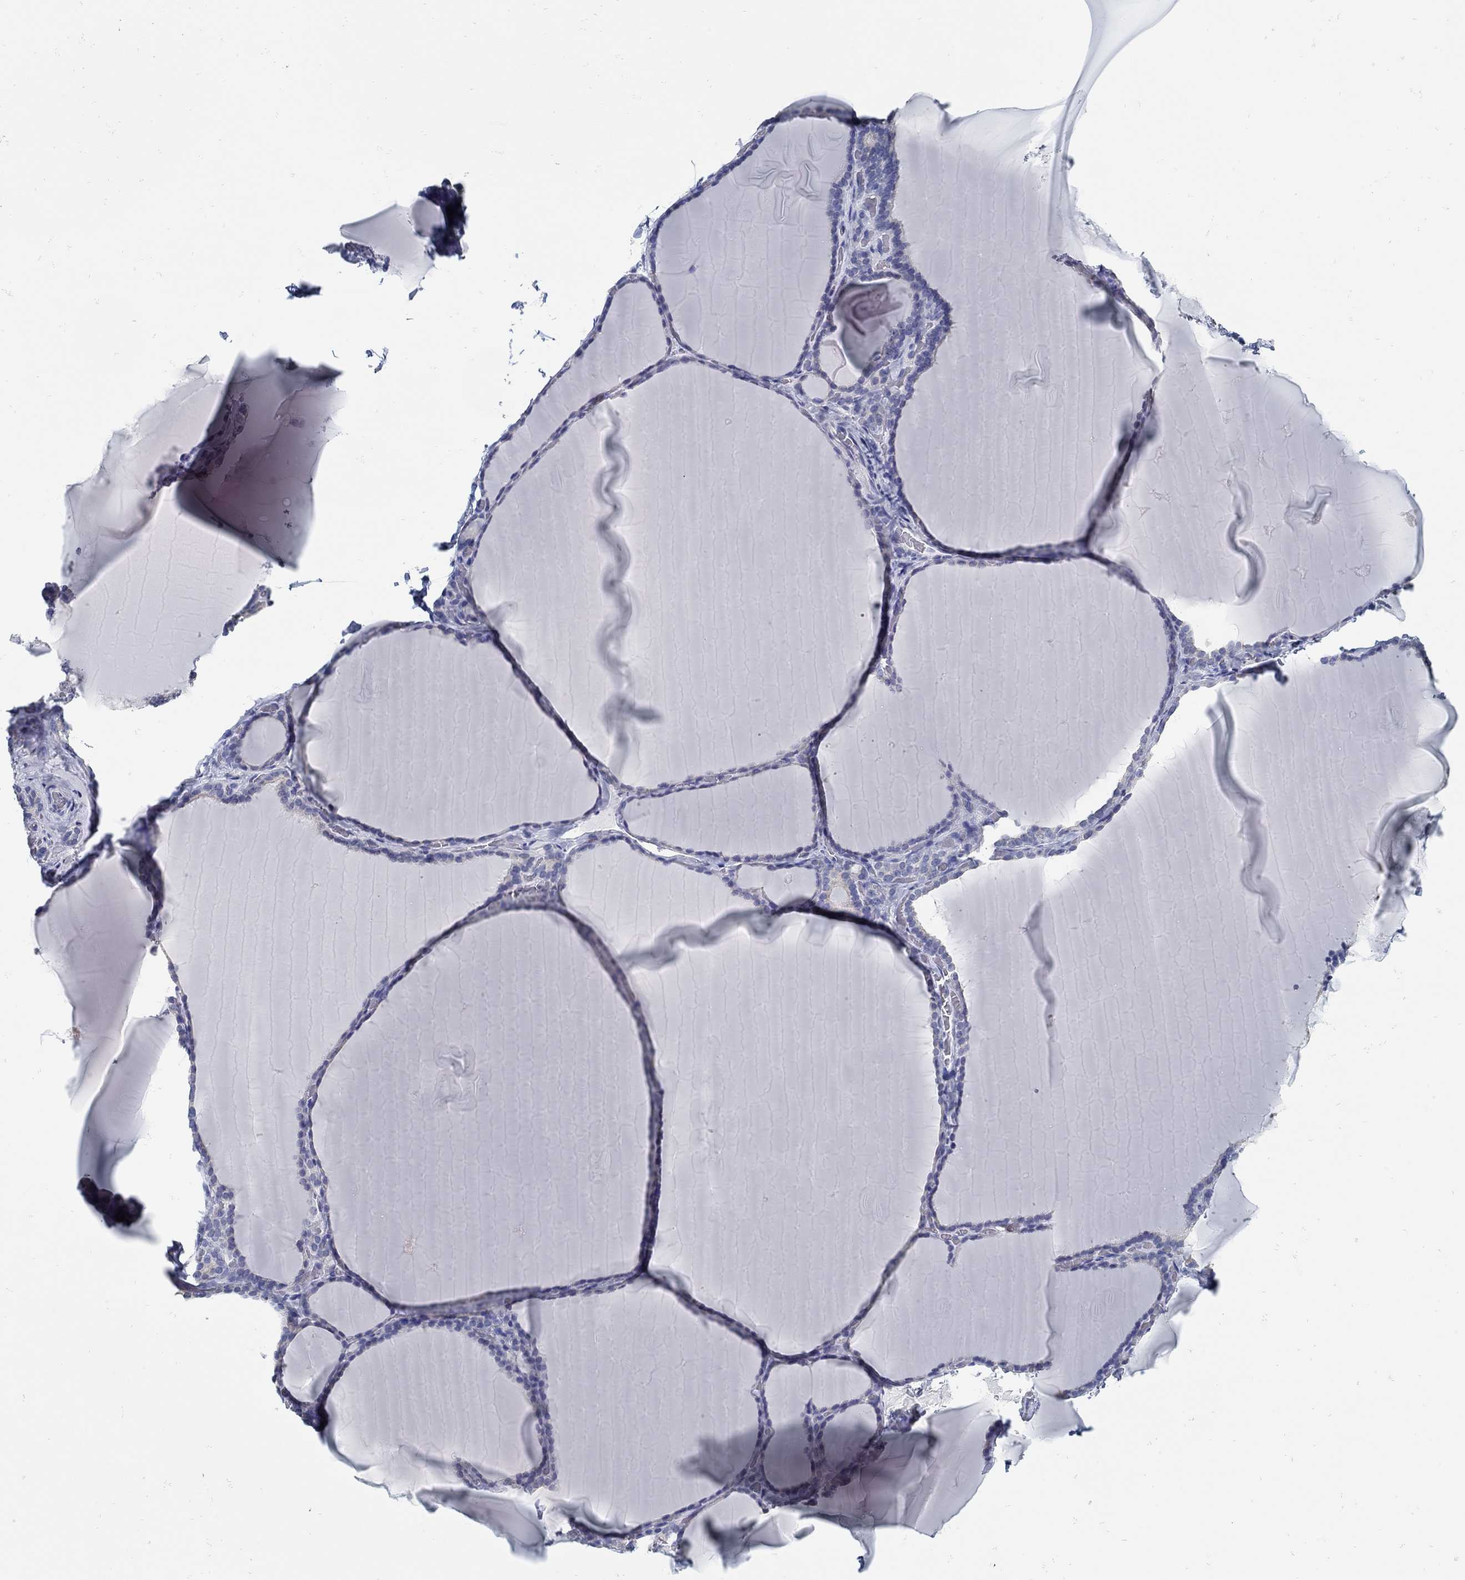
{"staining": {"intensity": "negative", "quantity": "none", "location": "none"}, "tissue": "thyroid gland", "cell_type": "Glandular cells", "image_type": "normal", "snomed": [{"axis": "morphology", "description": "Normal tissue, NOS"}, {"axis": "morphology", "description": "Hyperplasia, NOS"}, {"axis": "topography", "description": "Thyroid gland"}], "caption": "The micrograph displays no staining of glandular cells in unremarkable thyroid gland.", "gene": "ZFAND4", "patient": {"sex": "female", "age": 27}}